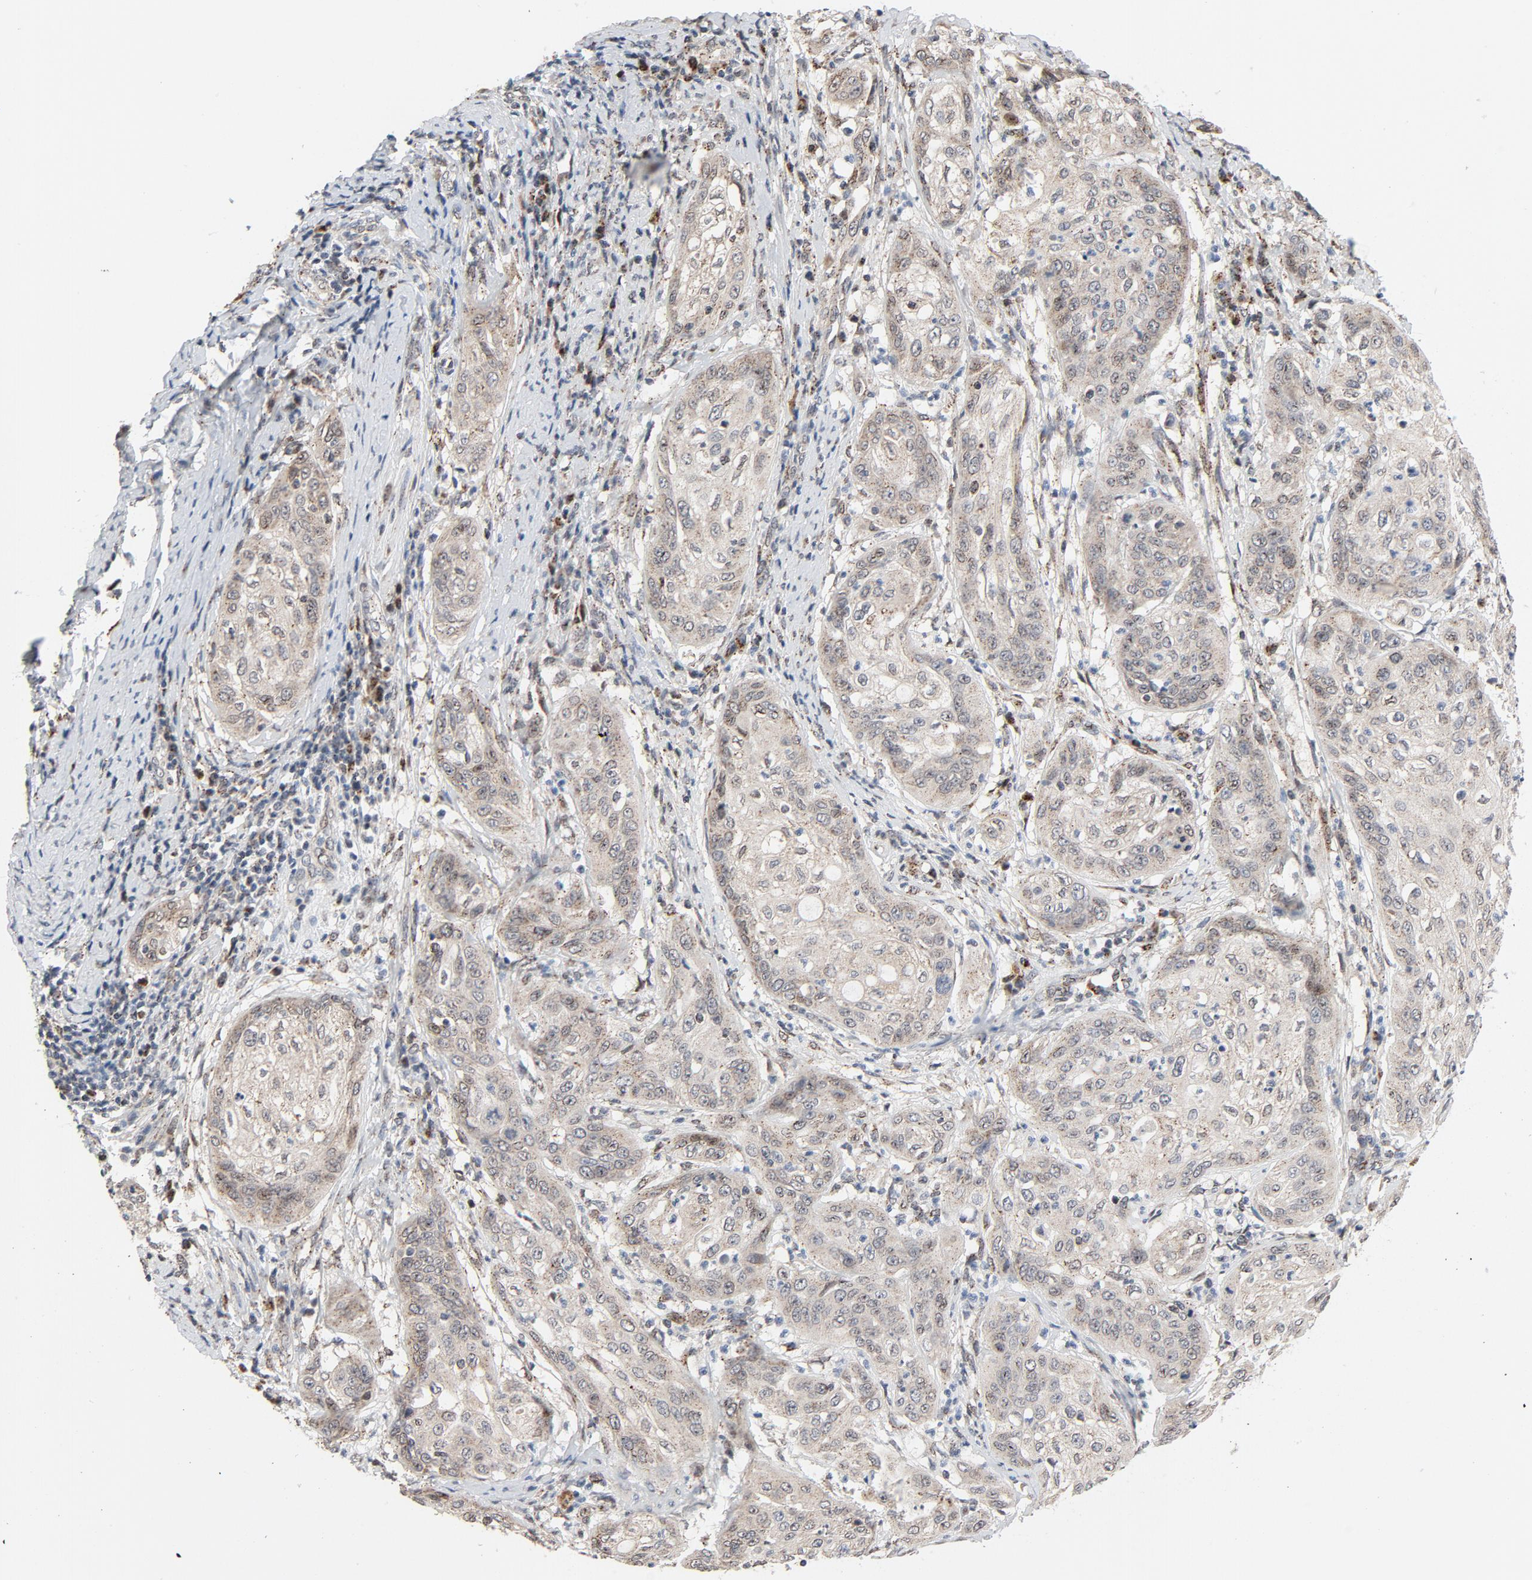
{"staining": {"intensity": "negative", "quantity": "none", "location": "none"}, "tissue": "cervical cancer", "cell_type": "Tumor cells", "image_type": "cancer", "snomed": [{"axis": "morphology", "description": "Squamous cell carcinoma, NOS"}, {"axis": "topography", "description": "Cervix"}], "caption": "DAB (3,3'-diaminobenzidine) immunohistochemical staining of squamous cell carcinoma (cervical) displays no significant staining in tumor cells.", "gene": "RPL12", "patient": {"sex": "female", "age": 41}}